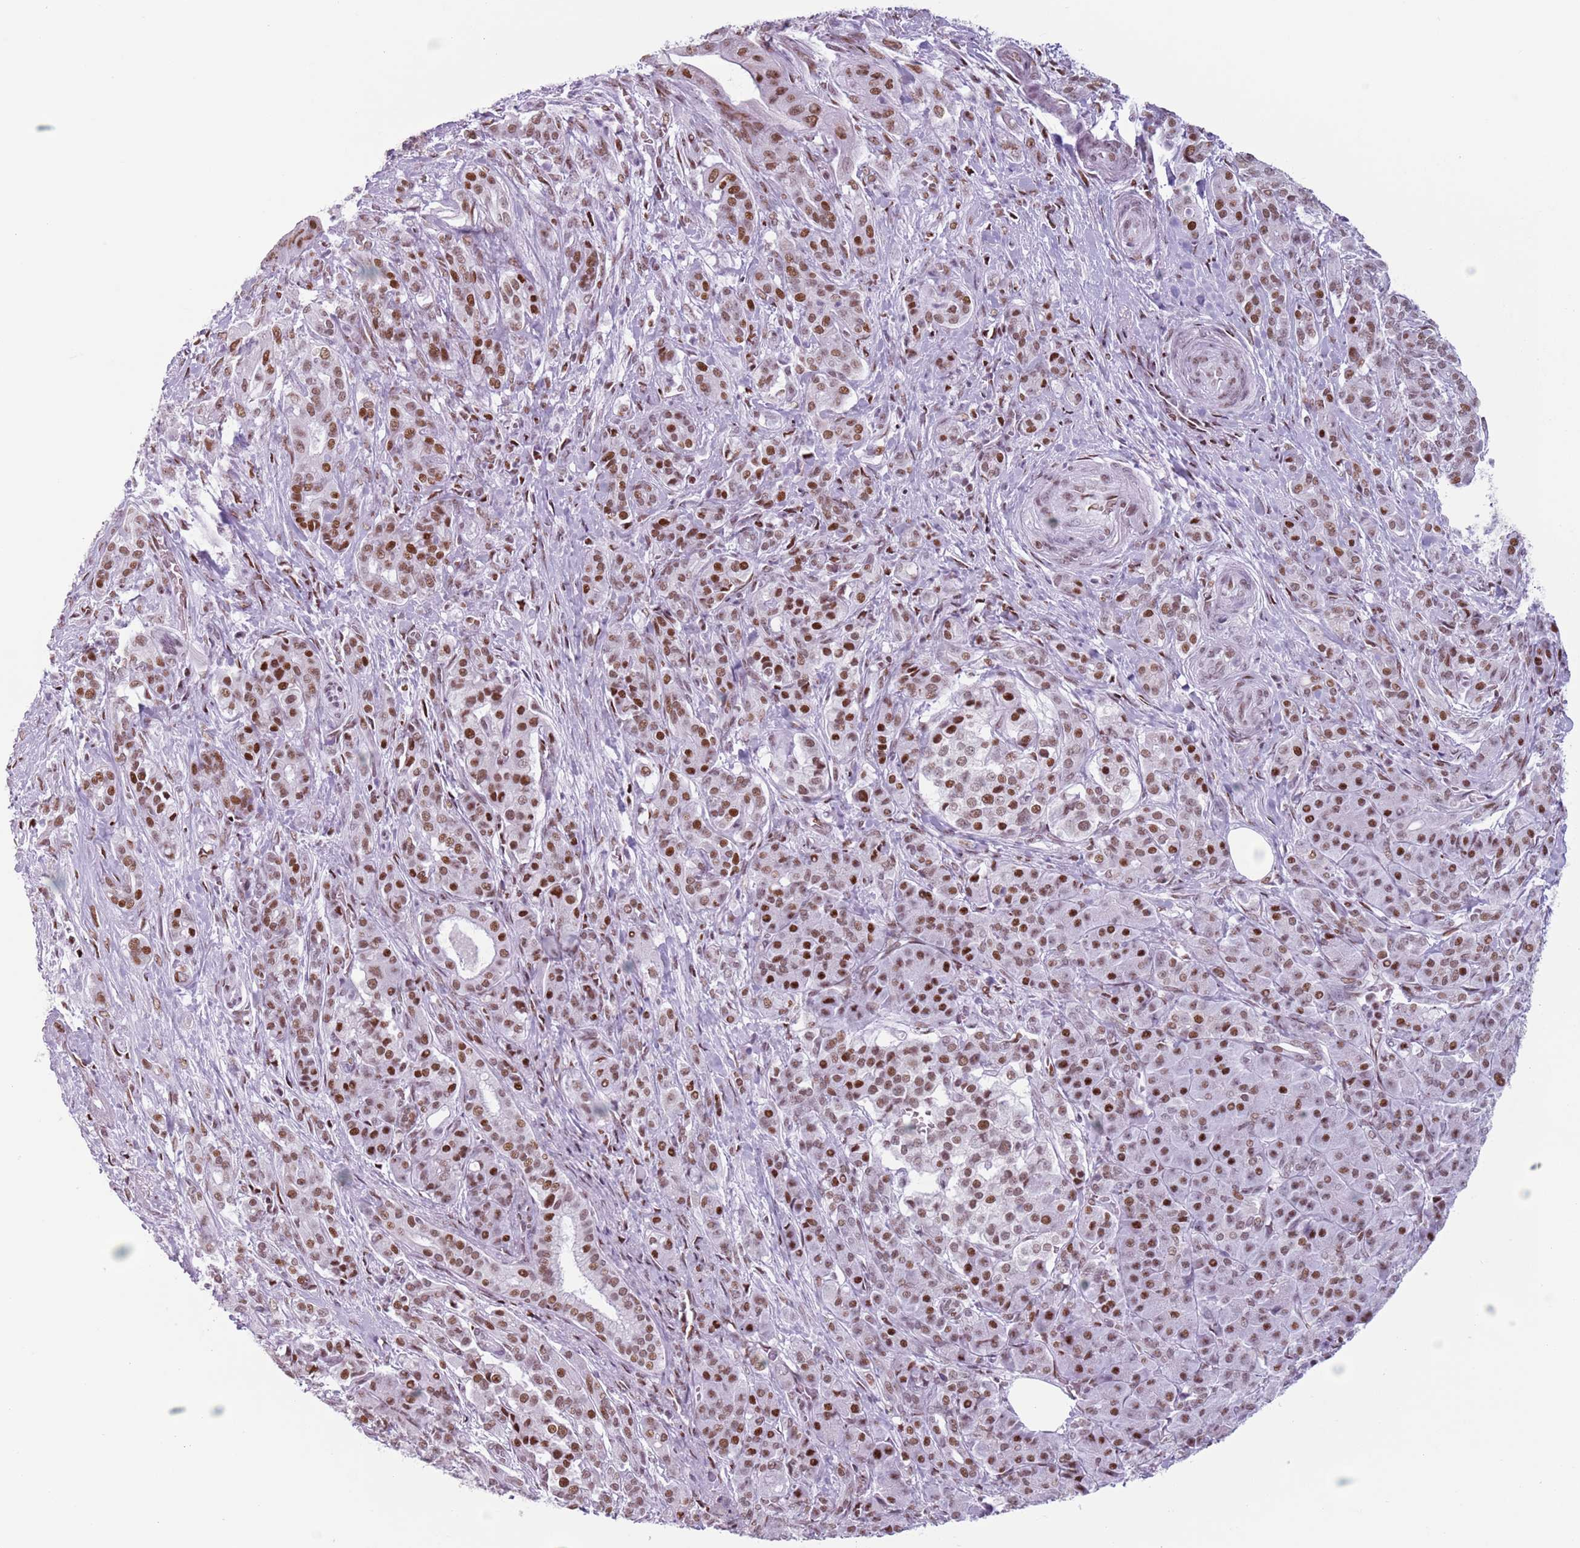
{"staining": {"intensity": "moderate", "quantity": ">75%", "location": "nuclear"}, "tissue": "pancreatic cancer", "cell_type": "Tumor cells", "image_type": "cancer", "snomed": [{"axis": "morphology", "description": "Adenocarcinoma, NOS"}, {"axis": "topography", "description": "Pancreas"}], "caption": "IHC (DAB) staining of adenocarcinoma (pancreatic) displays moderate nuclear protein expression in approximately >75% of tumor cells. Immunohistochemistry stains the protein of interest in brown and the nuclei are stained blue.", "gene": "FAM104B", "patient": {"sex": "male", "age": 57}}